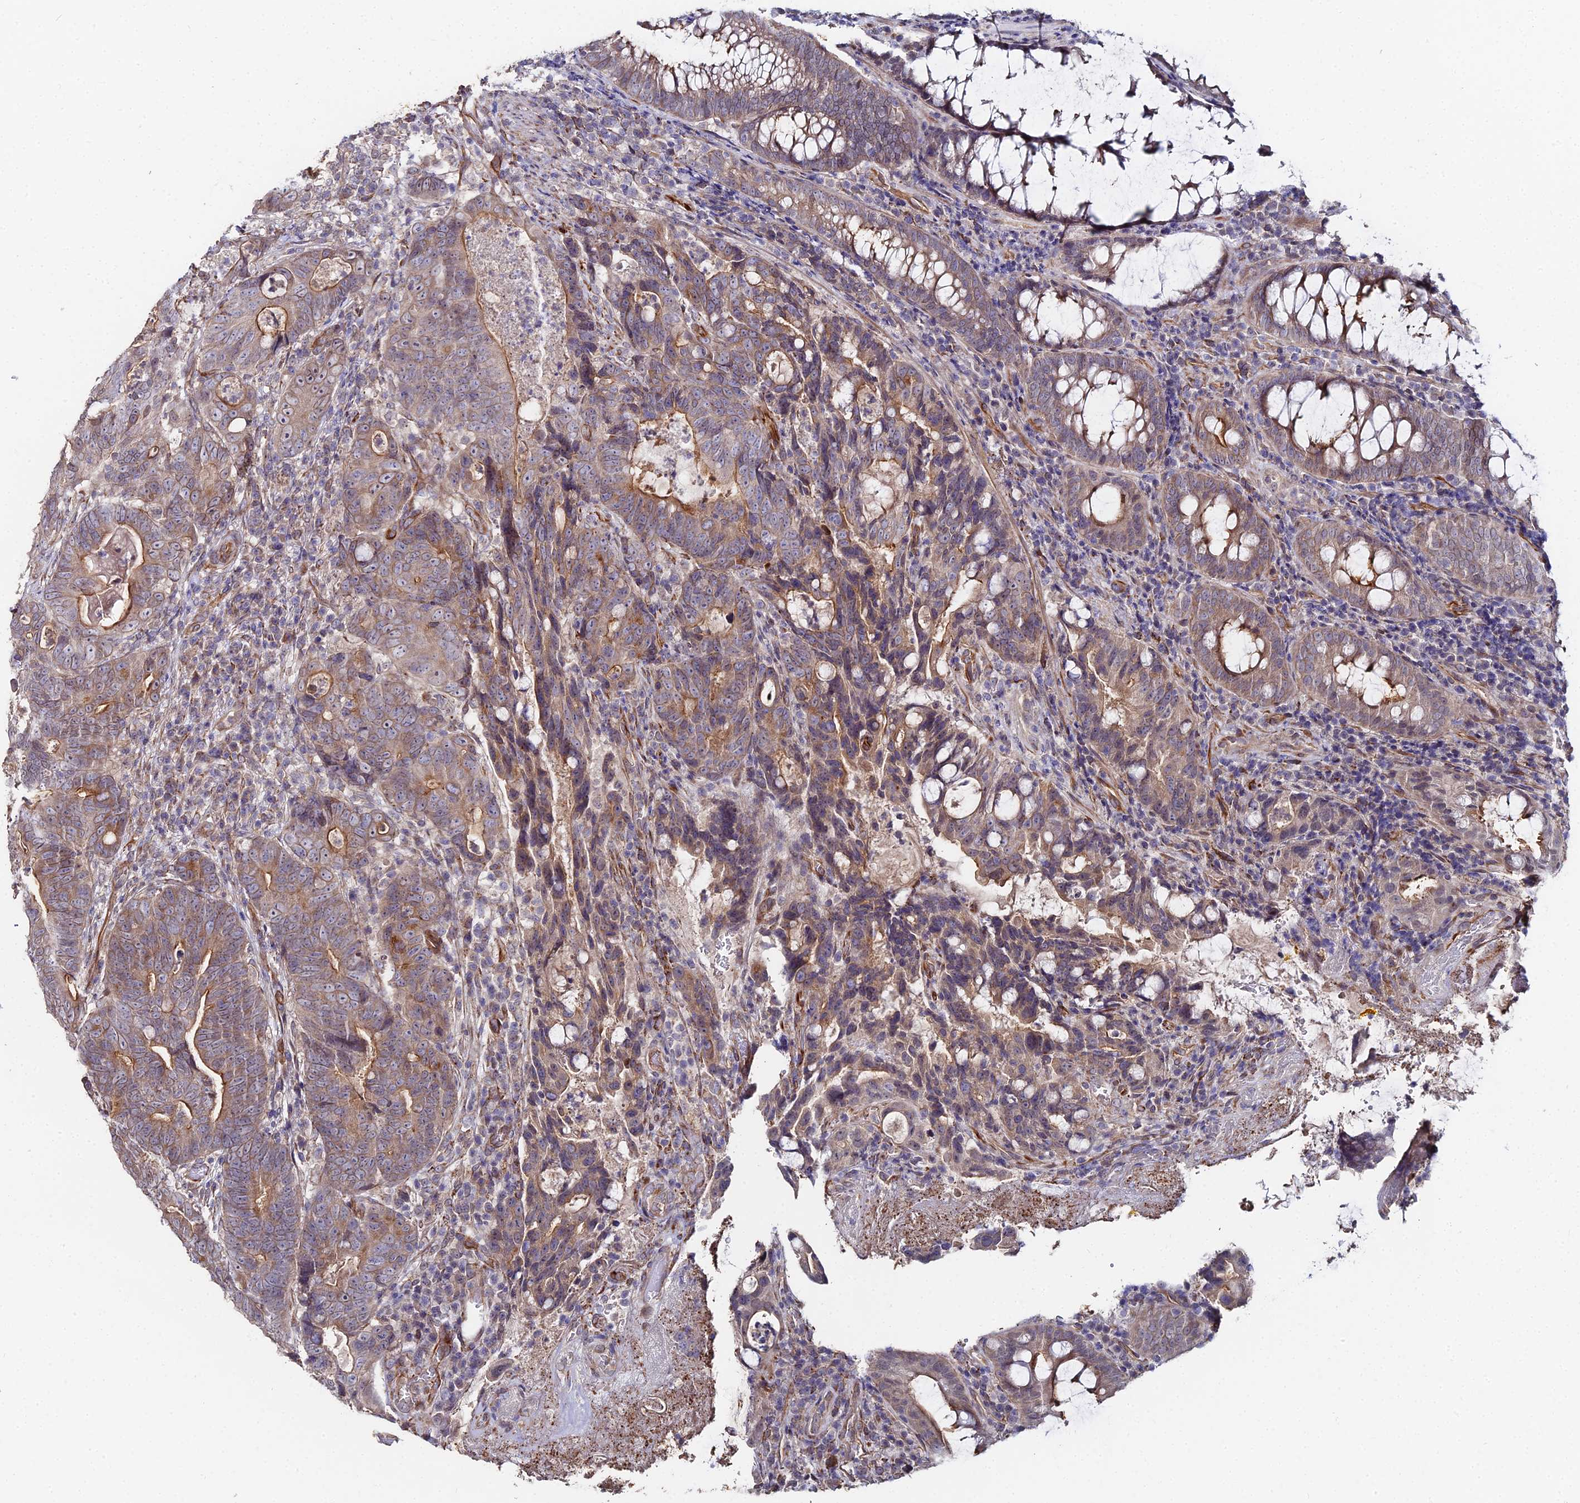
{"staining": {"intensity": "moderate", "quantity": "25%-75%", "location": "cytoplasmic/membranous"}, "tissue": "colorectal cancer", "cell_type": "Tumor cells", "image_type": "cancer", "snomed": [{"axis": "morphology", "description": "Adenocarcinoma, NOS"}, {"axis": "topography", "description": "Colon"}], "caption": "Tumor cells demonstrate medium levels of moderate cytoplasmic/membranous positivity in about 25%-75% of cells in human adenocarcinoma (colorectal).", "gene": "C4orf19", "patient": {"sex": "female", "age": 82}}